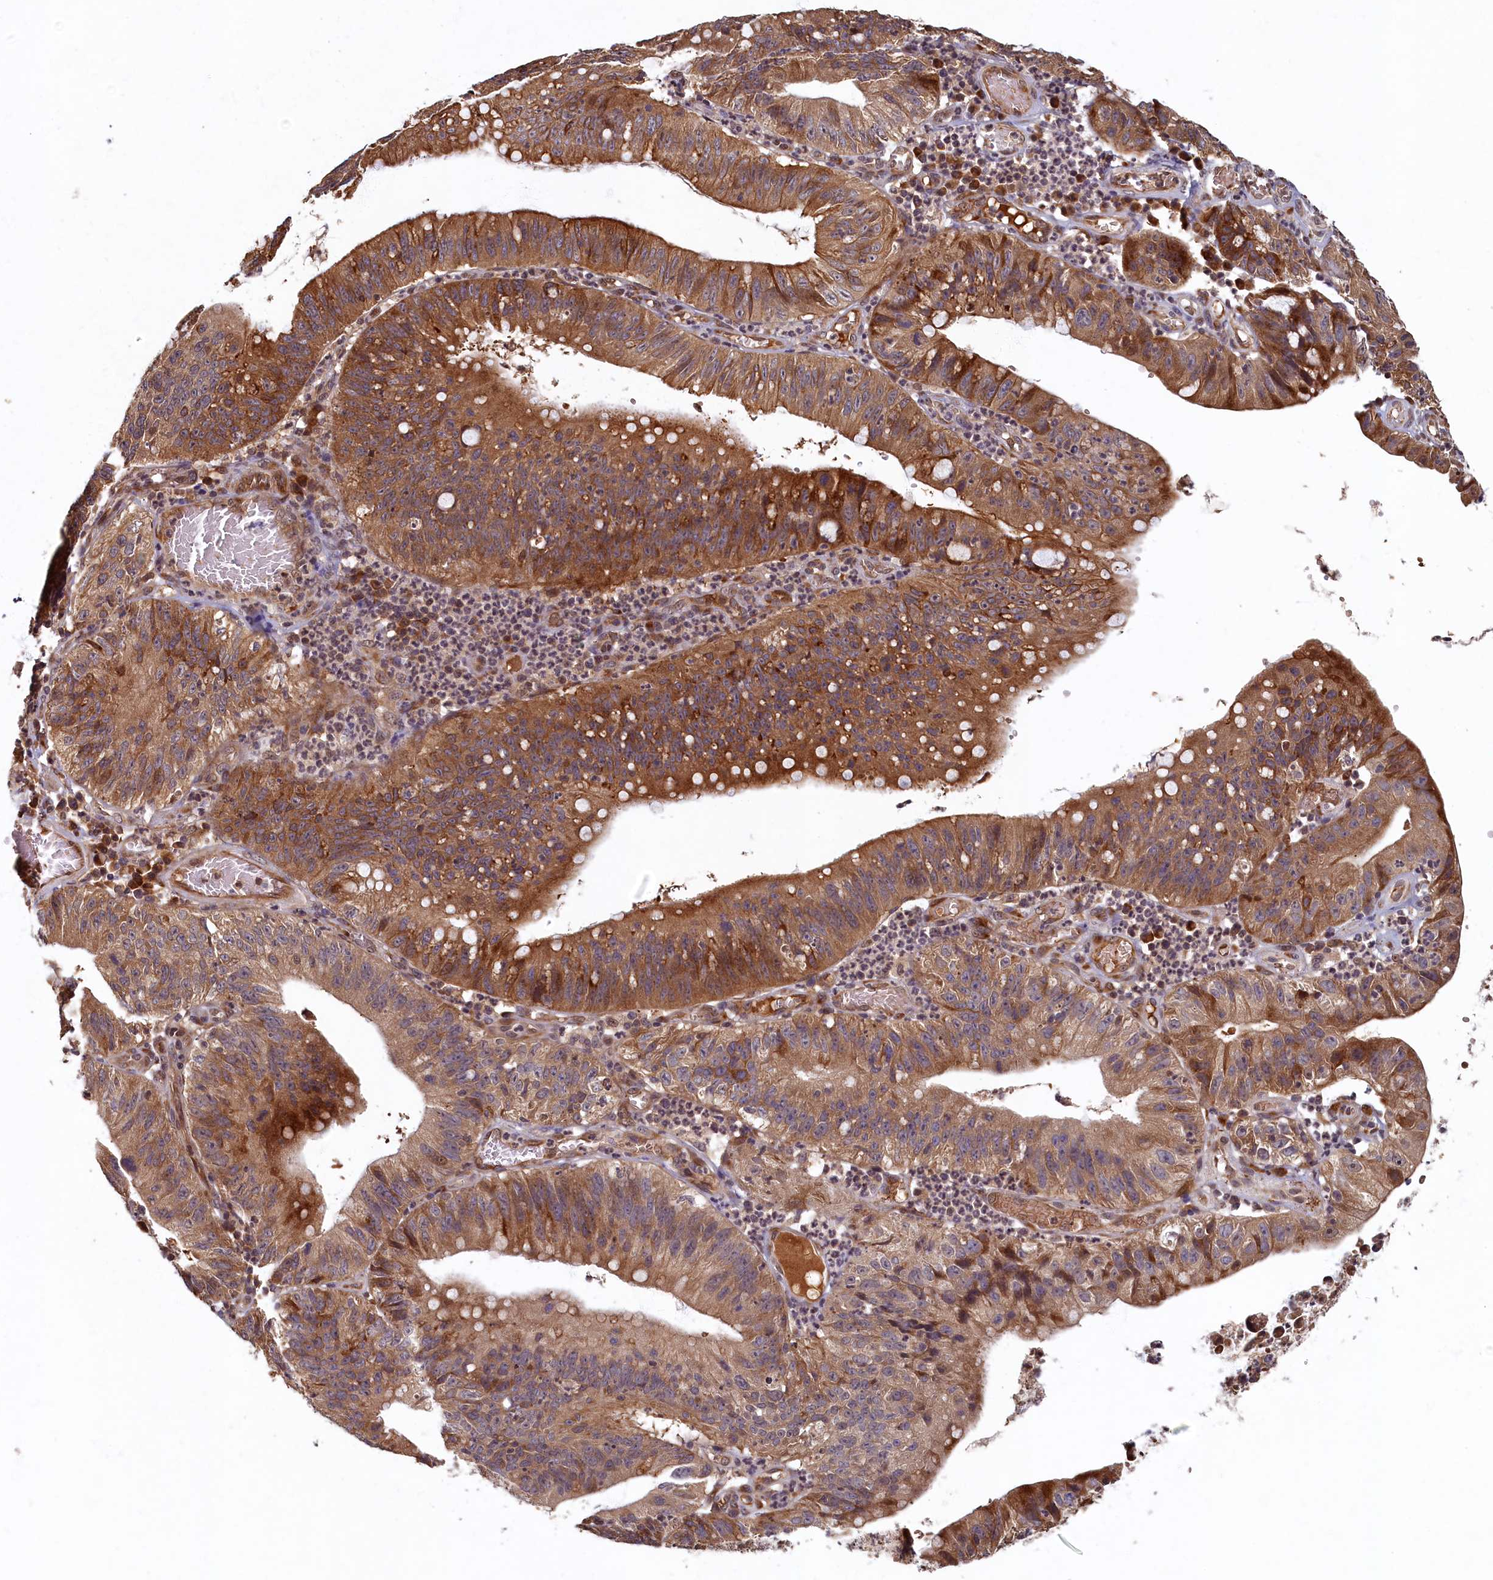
{"staining": {"intensity": "moderate", "quantity": ">75%", "location": "cytoplasmic/membranous"}, "tissue": "stomach cancer", "cell_type": "Tumor cells", "image_type": "cancer", "snomed": [{"axis": "morphology", "description": "Adenocarcinoma, NOS"}, {"axis": "topography", "description": "Stomach"}], "caption": "Immunohistochemistry (DAB) staining of stomach adenocarcinoma displays moderate cytoplasmic/membranous protein positivity in about >75% of tumor cells. (brown staining indicates protein expression, while blue staining denotes nuclei).", "gene": "LCMT2", "patient": {"sex": "male", "age": 59}}